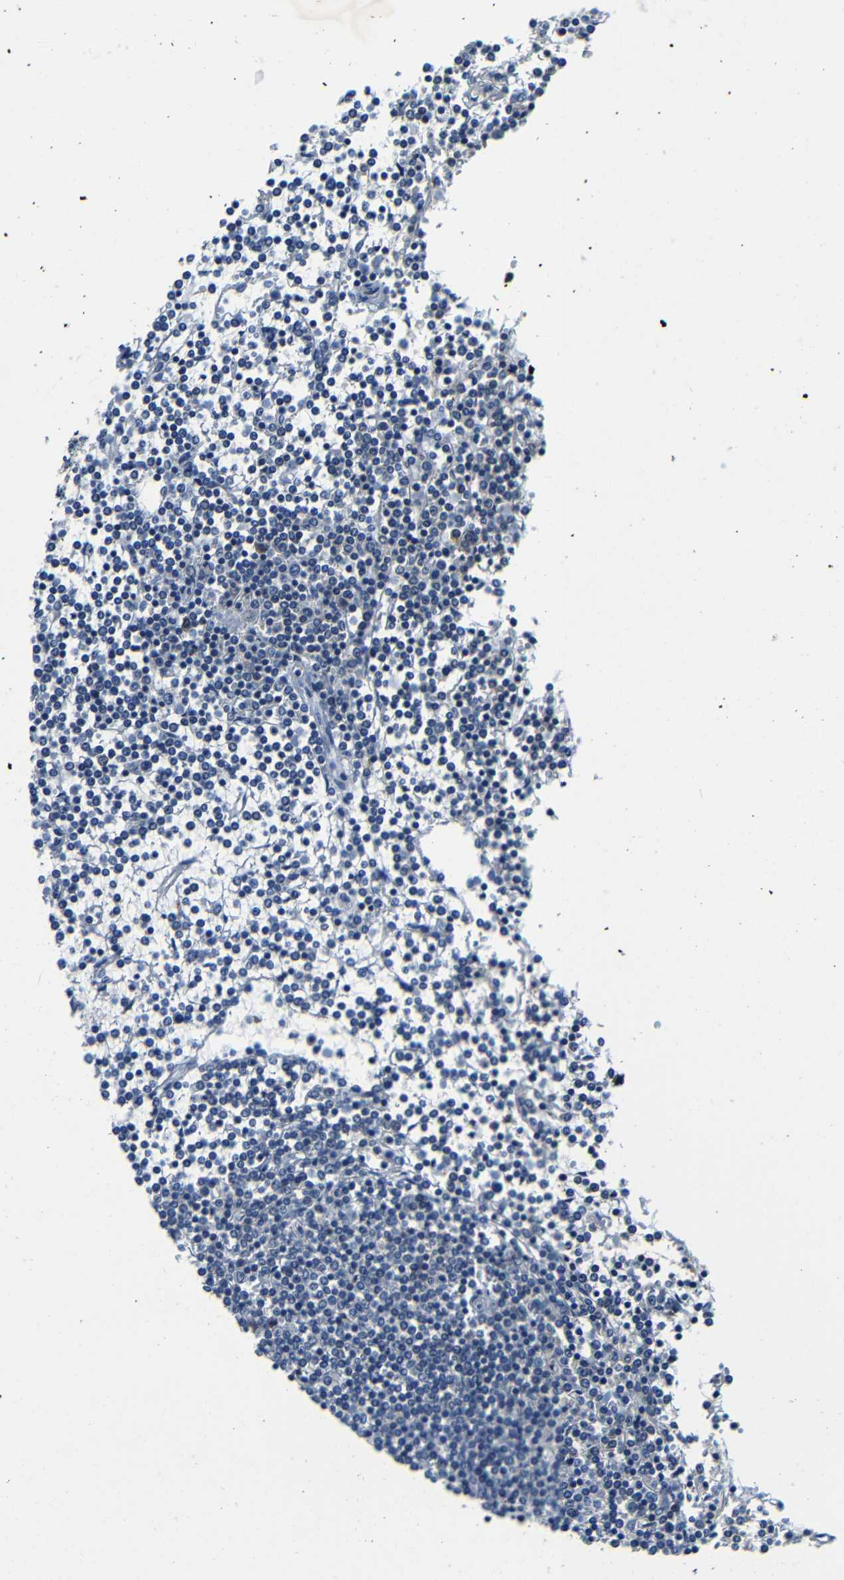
{"staining": {"intensity": "negative", "quantity": "none", "location": "none"}, "tissue": "lymphoma", "cell_type": "Tumor cells", "image_type": "cancer", "snomed": [{"axis": "morphology", "description": "Malignant lymphoma, non-Hodgkin's type, Low grade"}, {"axis": "topography", "description": "Spleen"}], "caption": "Tumor cells are negative for protein expression in human lymphoma. (Immunohistochemistry, brightfield microscopy, high magnification).", "gene": "ADAP1", "patient": {"sex": "female", "age": 19}}